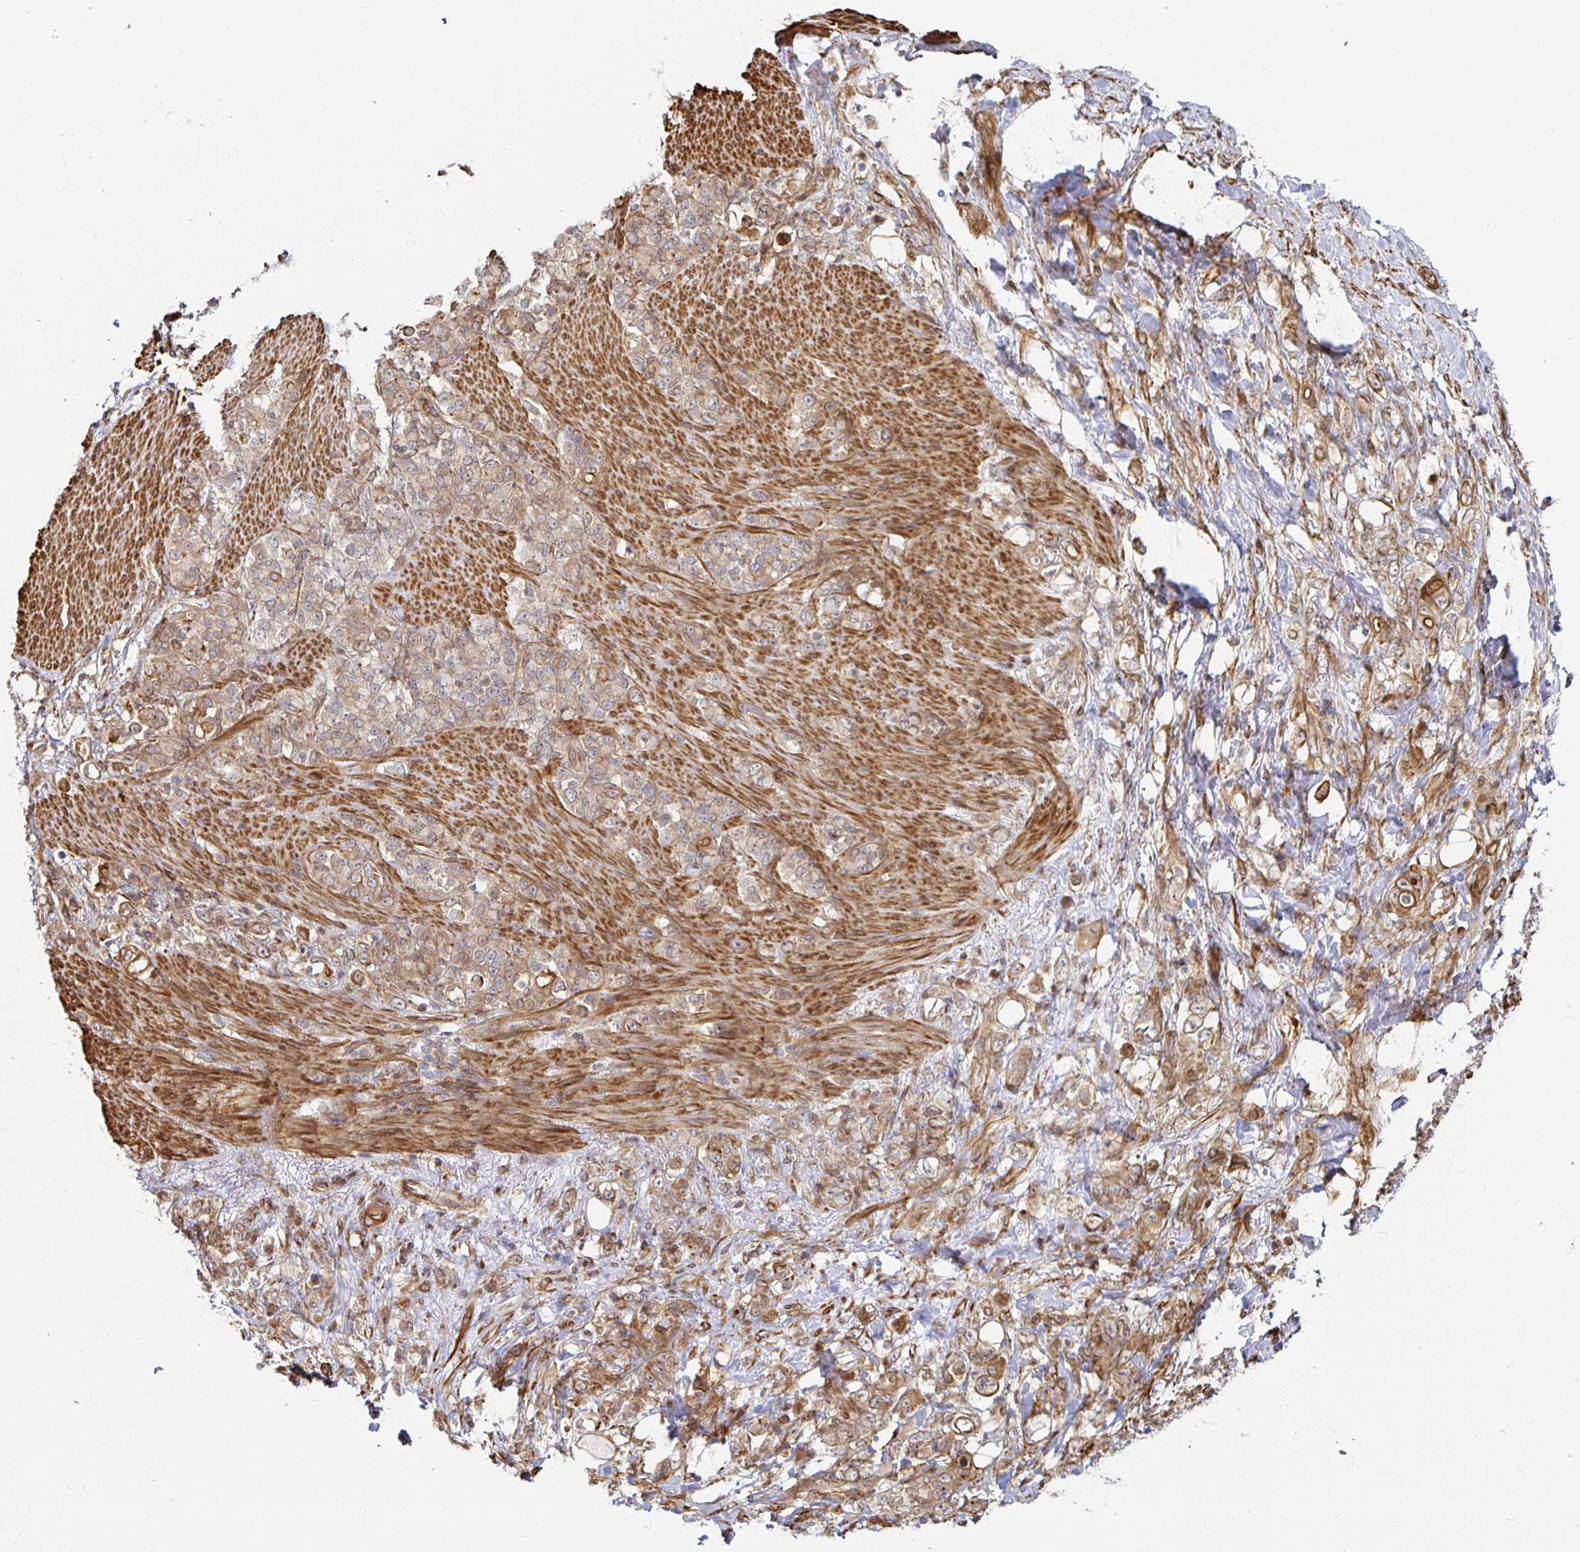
{"staining": {"intensity": "weak", "quantity": ">75%", "location": "cytoplasmic/membranous"}, "tissue": "stomach cancer", "cell_type": "Tumor cells", "image_type": "cancer", "snomed": [{"axis": "morphology", "description": "Adenocarcinoma, NOS"}, {"axis": "topography", "description": "Stomach"}], "caption": "A low amount of weak cytoplasmic/membranous positivity is seen in approximately >75% of tumor cells in stomach cancer (adenocarcinoma) tissue.", "gene": "STRAP", "patient": {"sex": "female", "age": 79}}